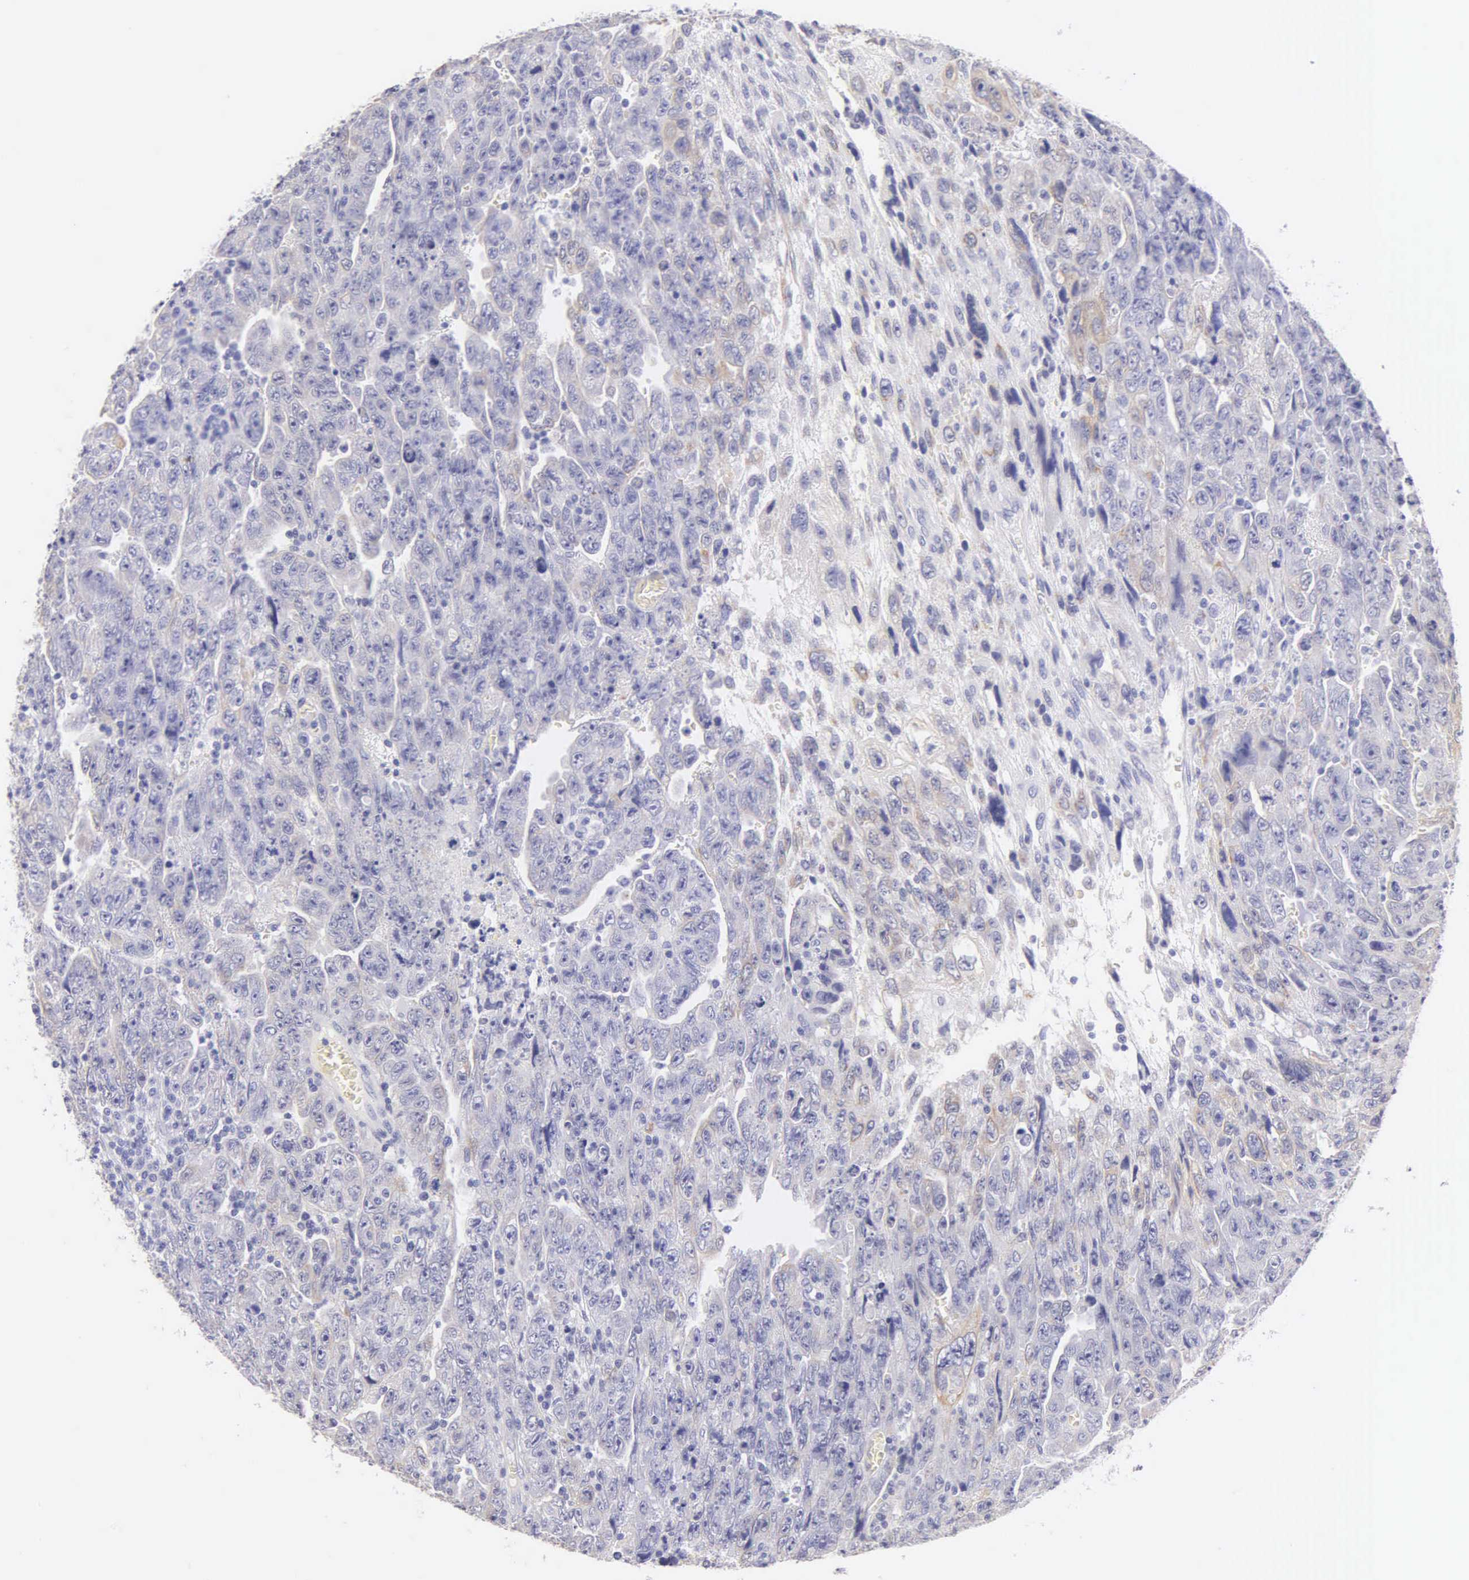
{"staining": {"intensity": "negative", "quantity": "none", "location": "none"}, "tissue": "testis cancer", "cell_type": "Tumor cells", "image_type": "cancer", "snomed": [{"axis": "morphology", "description": "Carcinoma, Embryonal, NOS"}, {"axis": "topography", "description": "Testis"}], "caption": "Tumor cells are negative for brown protein staining in testis cancer.", "gene": "KRT17", "patient": {"sex": "male", "age": 28}}